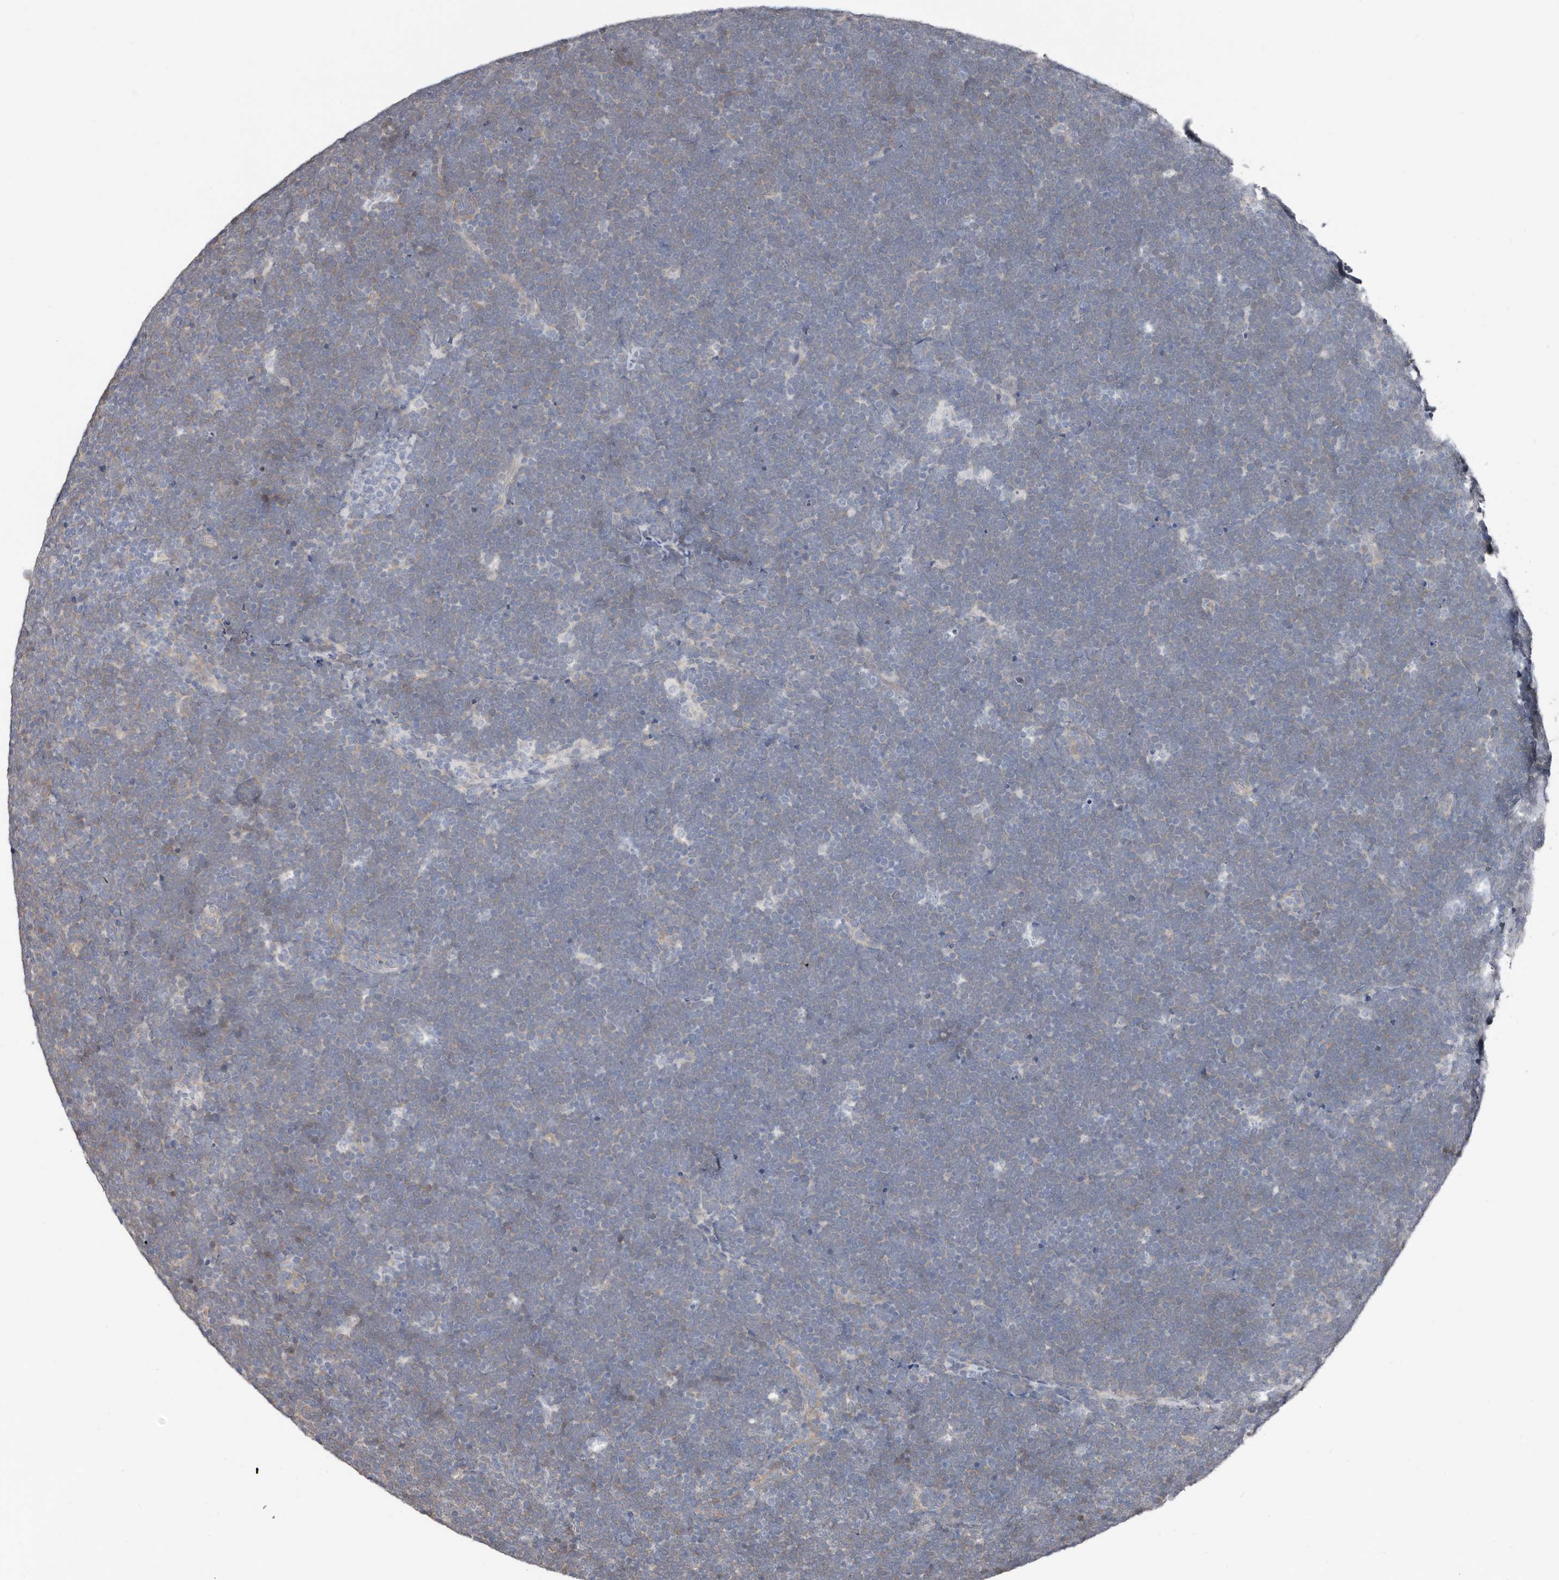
{"staining": {"intensity": "negative", "quantity": "none", "location": "none"}, "tissue": "lymphoma", "cell_type": "Tumor cells", "image_type": "cancer", "snomed": [{"axis": "morphology", "description": "Malignant lymphoma, non-Hodgkin's type, High grade"}, {"axis": "topography", "description": "Lymph node"}], "caption": "Tumor cells are negative for brown protein staining in lymphoma.", "gene": "ASRGL1", "patient": {"sex": "male", "age": 13}}